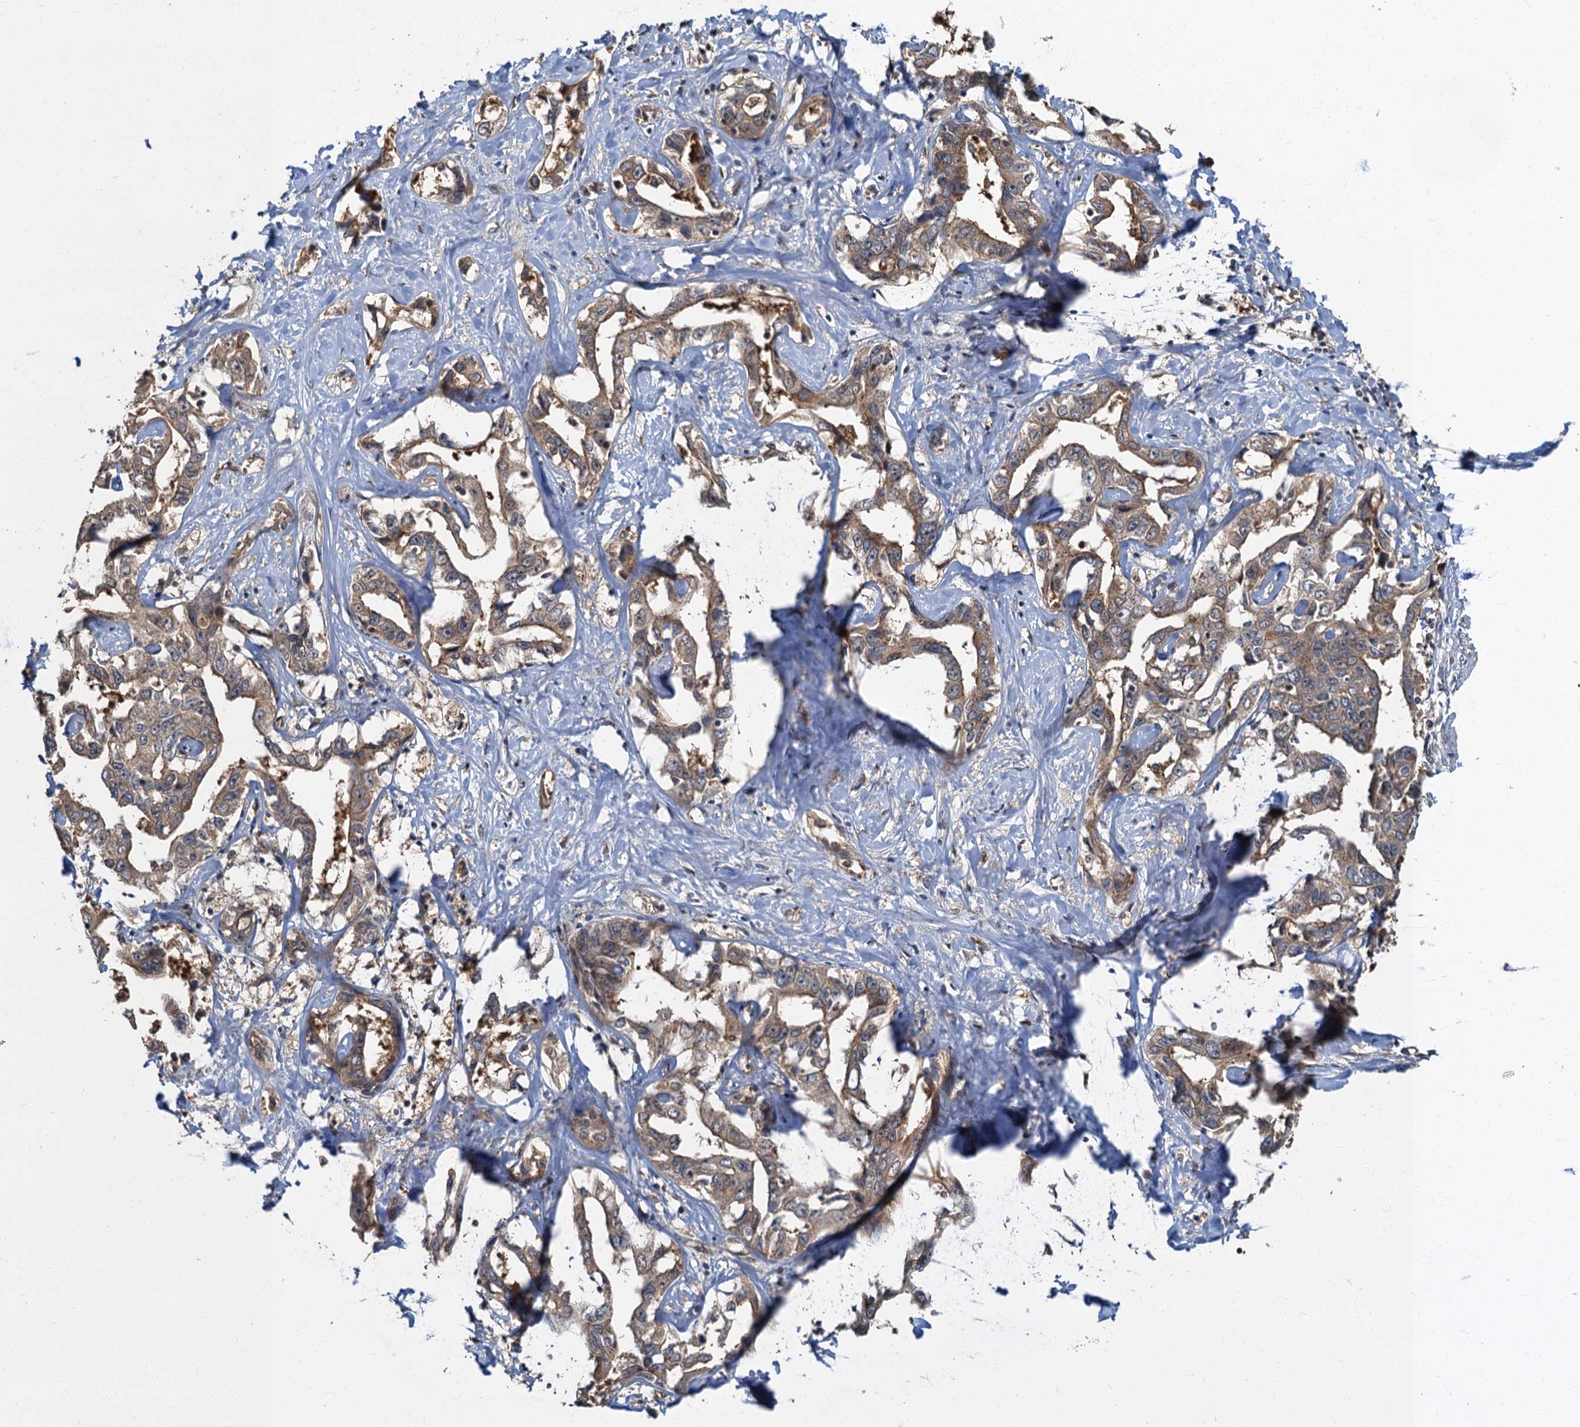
{"staining": {"intensity": "moderate", "quantity": ">75%", "location": "cytoplasmic/membranous"}, "tissue": "liver cancer", "cell_type": "Tumor cells", "image_type": "cancer", "snomed": [{"axis": "morphology", "description": "Cholangiocarcinoma"}, {"axis": "topography", "description": "Liver"}], "caption": "Immunohistochemistry (IHC) (DAB (3,3'-diaminobenzidine)) staining of human cholangiocarcinoma (liver) displays moderate cytoplasmic/membranous protein expression in approximately >75% of tumor cells. The staining was performed using DAB to visualize the protein expression in brown, while the nuclei were stained in blue with hematoxylin (Magnification: 20x).", "gene": "TBCK", "patient": {"sex": "male", "age": 59}}